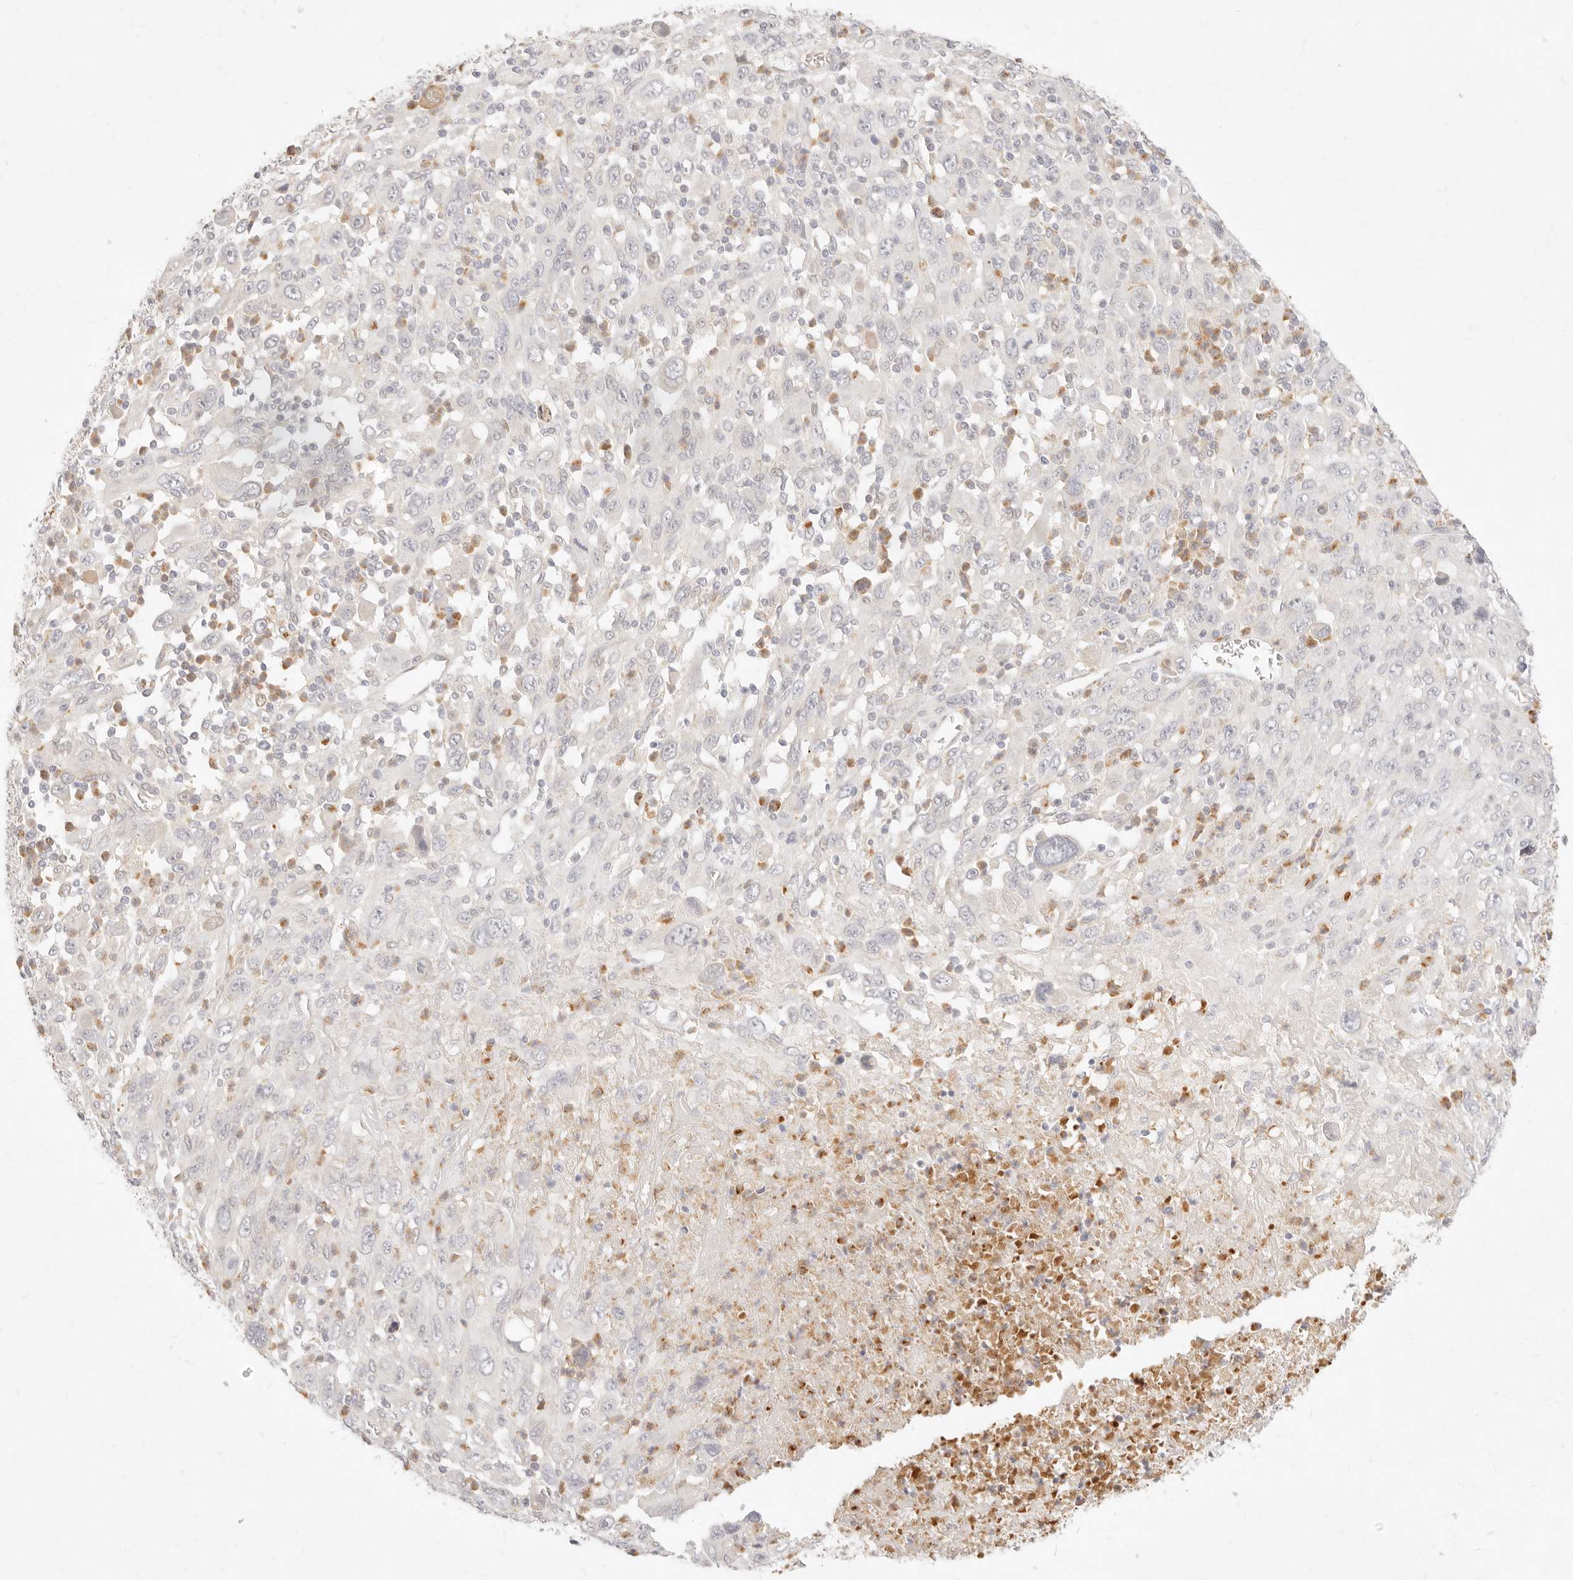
{"staining": {"intensity": "negative", "quantity": "none", "location": "none"}, "tissue": "melanoma", "cell_type": "Tumor cells", "image_type": "cancer", "snomed": [{"axis": "morphology", "description": "Malignant melanoma, Metastatic site"}, {"axis": "topography", "description": "Skin"}], "caption": "Immunohistochemical staining of malignant melanoma (metastatic site) reveals no significant expression in tumor cells. The staining is performed using DAB (3,3'-diaminobenzidine) brown chromogen with nuclei counter-stained in using hematoxylin.", "gene": "ASCL3", "patient": {"sex": "female", "age": 56}}